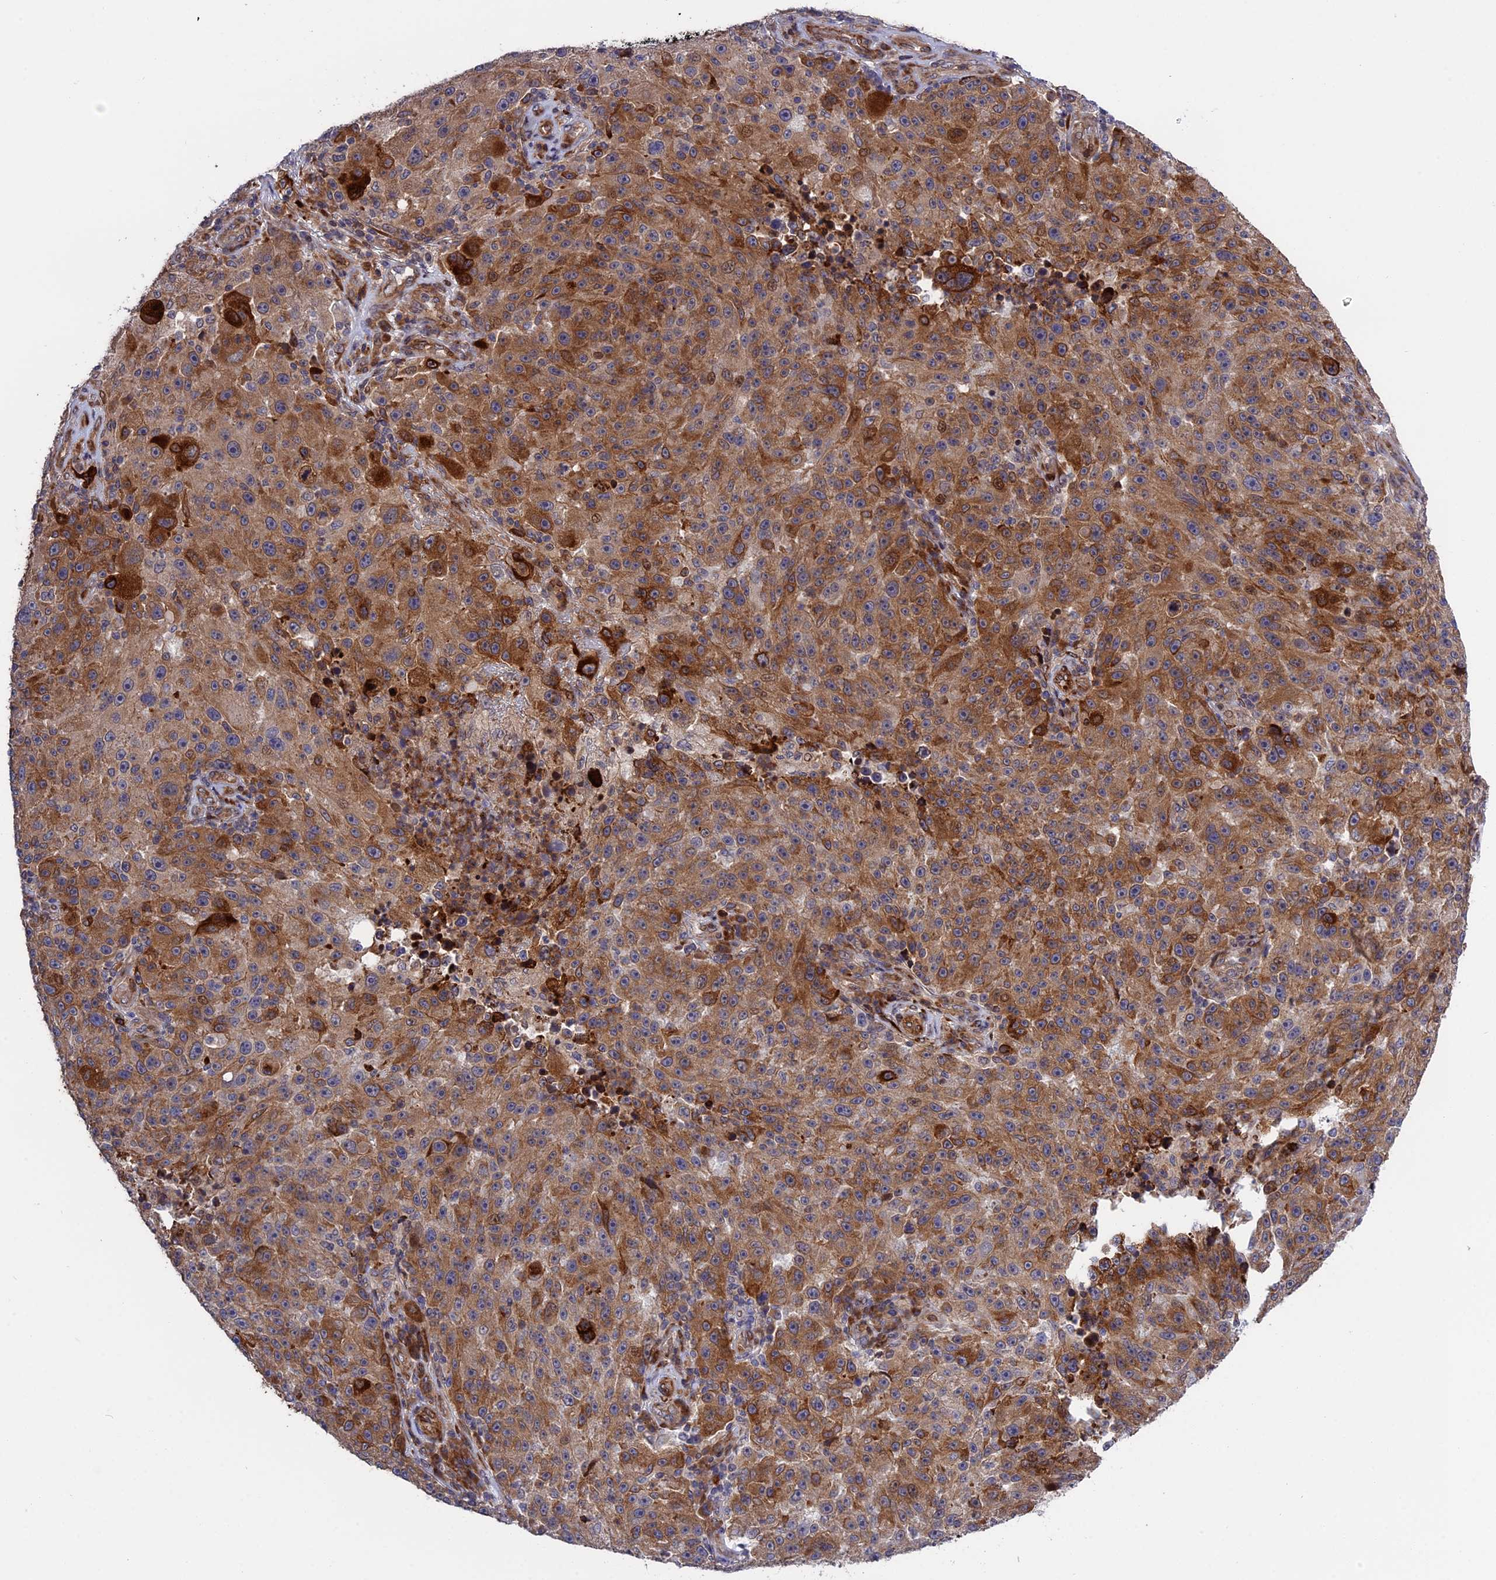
{"staining": {"intensity": "moderate", "quantity": ">75%", "location": "cytoplasmic/membranous,nuclear"}, "tissue": "melanoma", "cell_type": "Tumor cells", "image_type": "cancer", "snomed": [{"axis": "morphology", "description": "Malignant melanoma, NOS"}, {"axis": "topography", "description": "Skin"}], "caption": "Malignant melanoma was stained to show a protein in brown. There is medium levels of moderate cytoplasmic/membranous and nuclear expression in about >75% of tumor cells. Using DAB (brown) and hematoxylin (blue) stains, captured at high magnification using brightfield microscopy.", "gene": "DDX60L", "patient": {"sex": "male", "age": 53}}